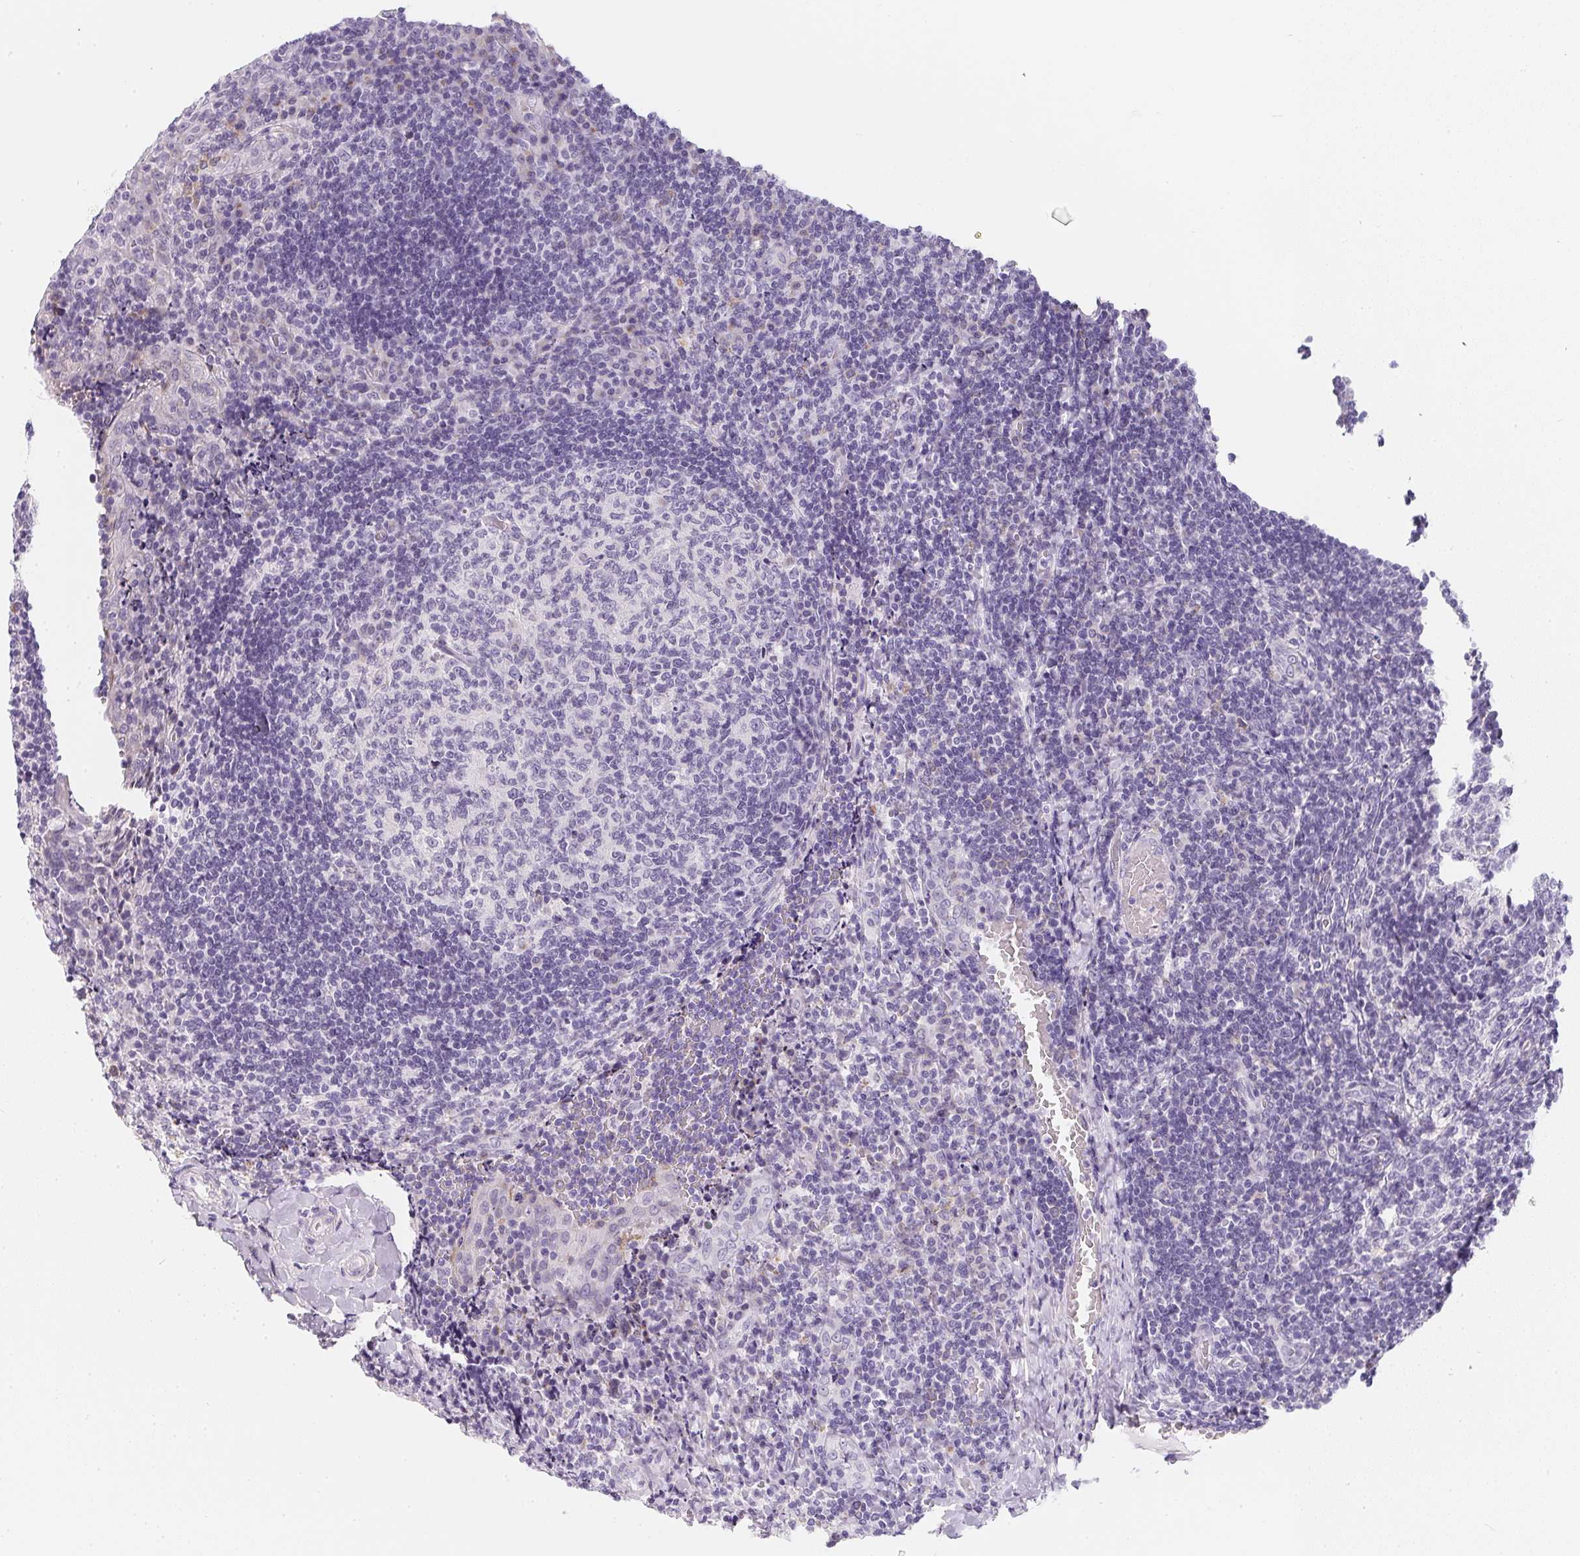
{"staining": {"intensity": "negative", "quantity": "none", "location": "none"}, "tissue": "tonsil", "cell_type": "Germinal center cells", "image_type": "normal", "snomed": [{"axis": "morphology", "description": "Normal tissue, NOS"}, {"axis": "topography", "description": "Tonsil"}], "caption": "IHC image of normal human tonsil stained for a protein (brown), which reveals no expression in germinal center cells.", "gene": "MAP1A", "patient": {"sex": "male", "age": 17}}